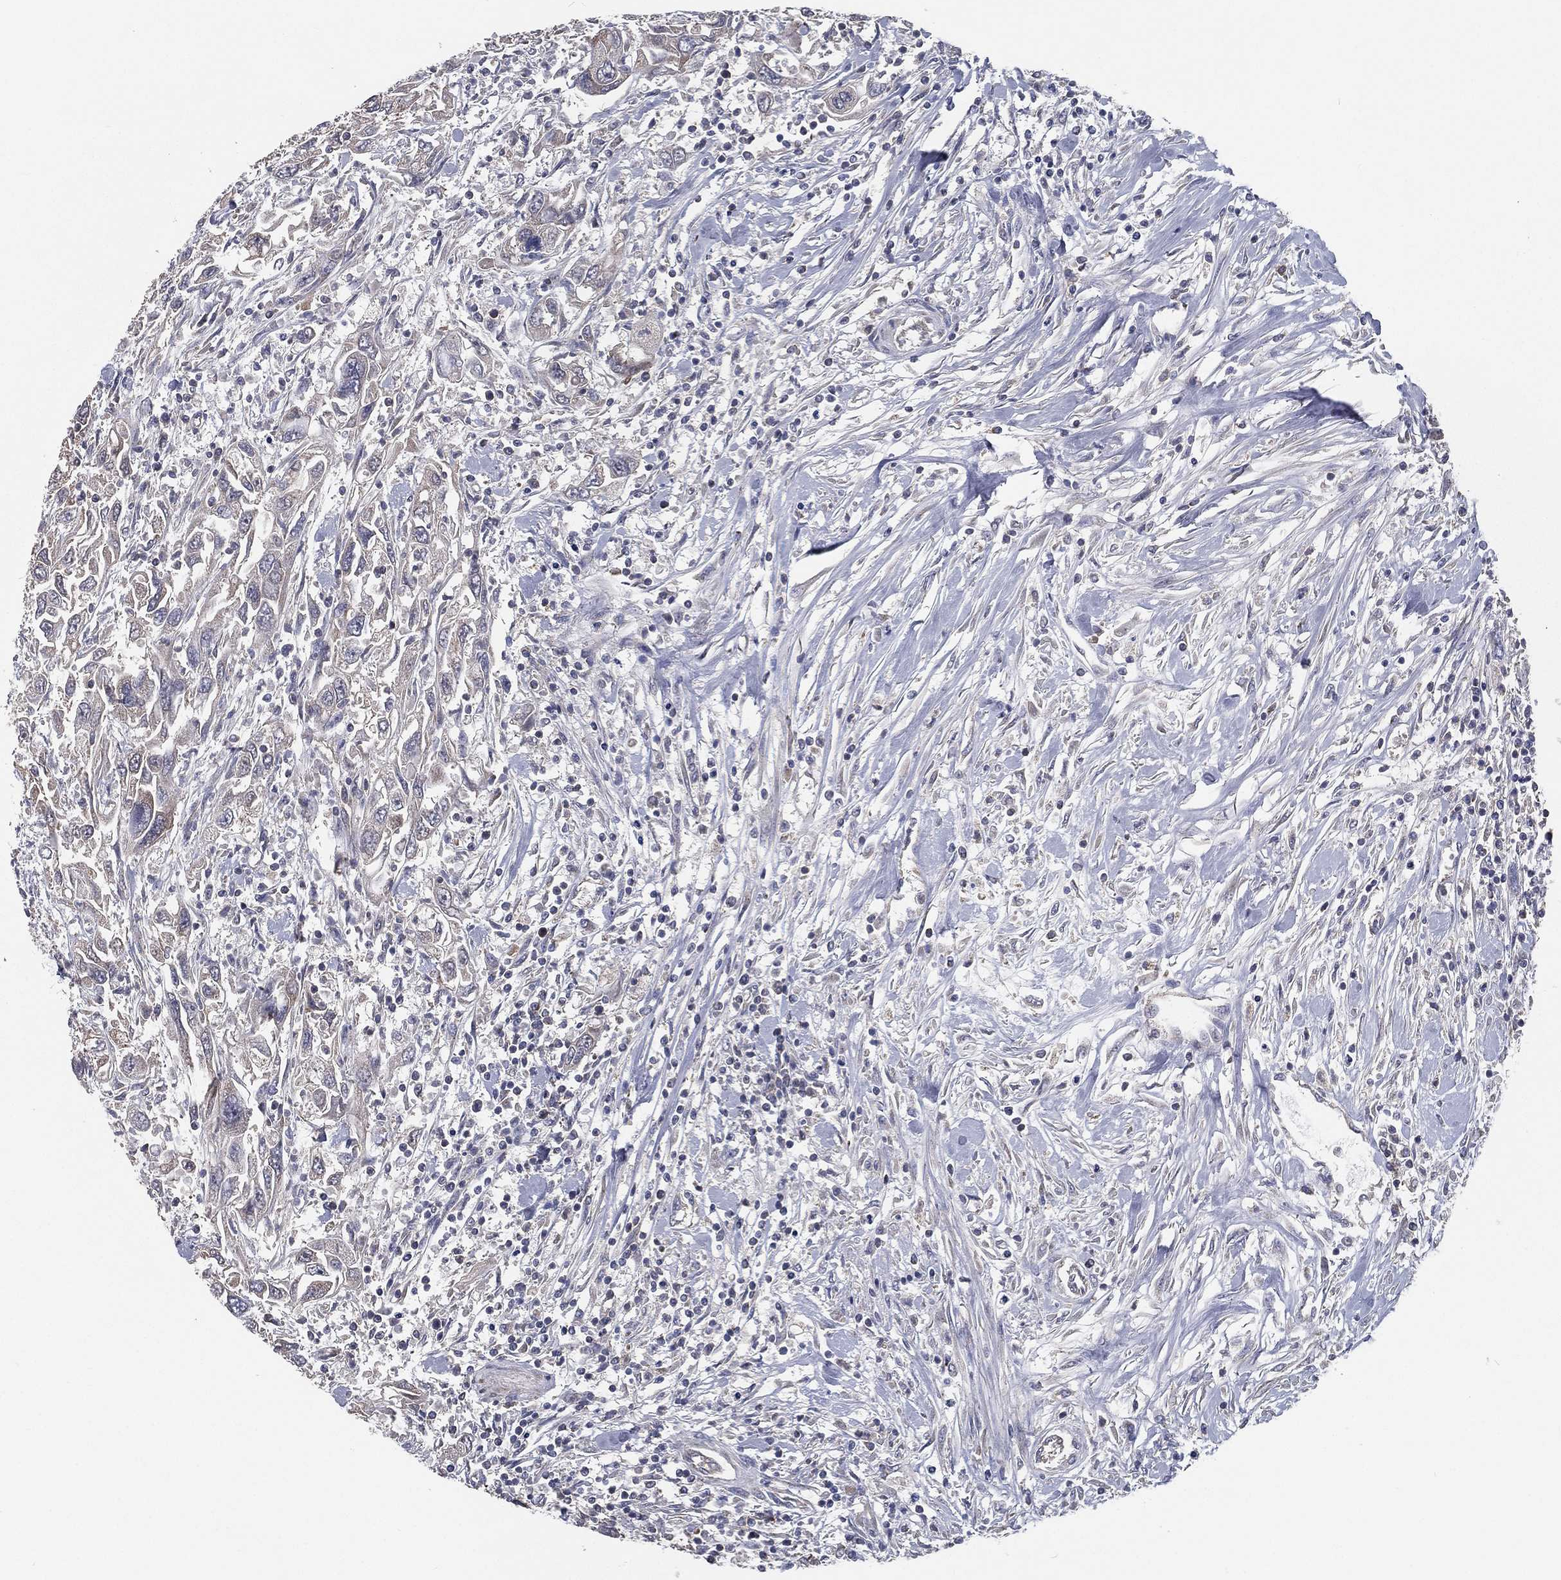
{"staining": {"intensity": "negative", "quantity": "none", "location": "none"}, "tissue": "urothelial cancer", "cell_type": "Tumor cells", "image_type": "cancer", "snomed": [{"axis": "morphology", "description": "Urothelial carcinoma, High grade"}, {"axis": "topography", "description": "Urinary bladder"}], "caption": "Protein analysis of urothelial cancer demonstrates no significant expression in tumor cells. (DAB (3,3'-diaminobenzidine) immunohistochemistry (IHC) with hematoxylin counter stain).", "gene": "HADH", "patient": {"sex": "male", "age": 76}}